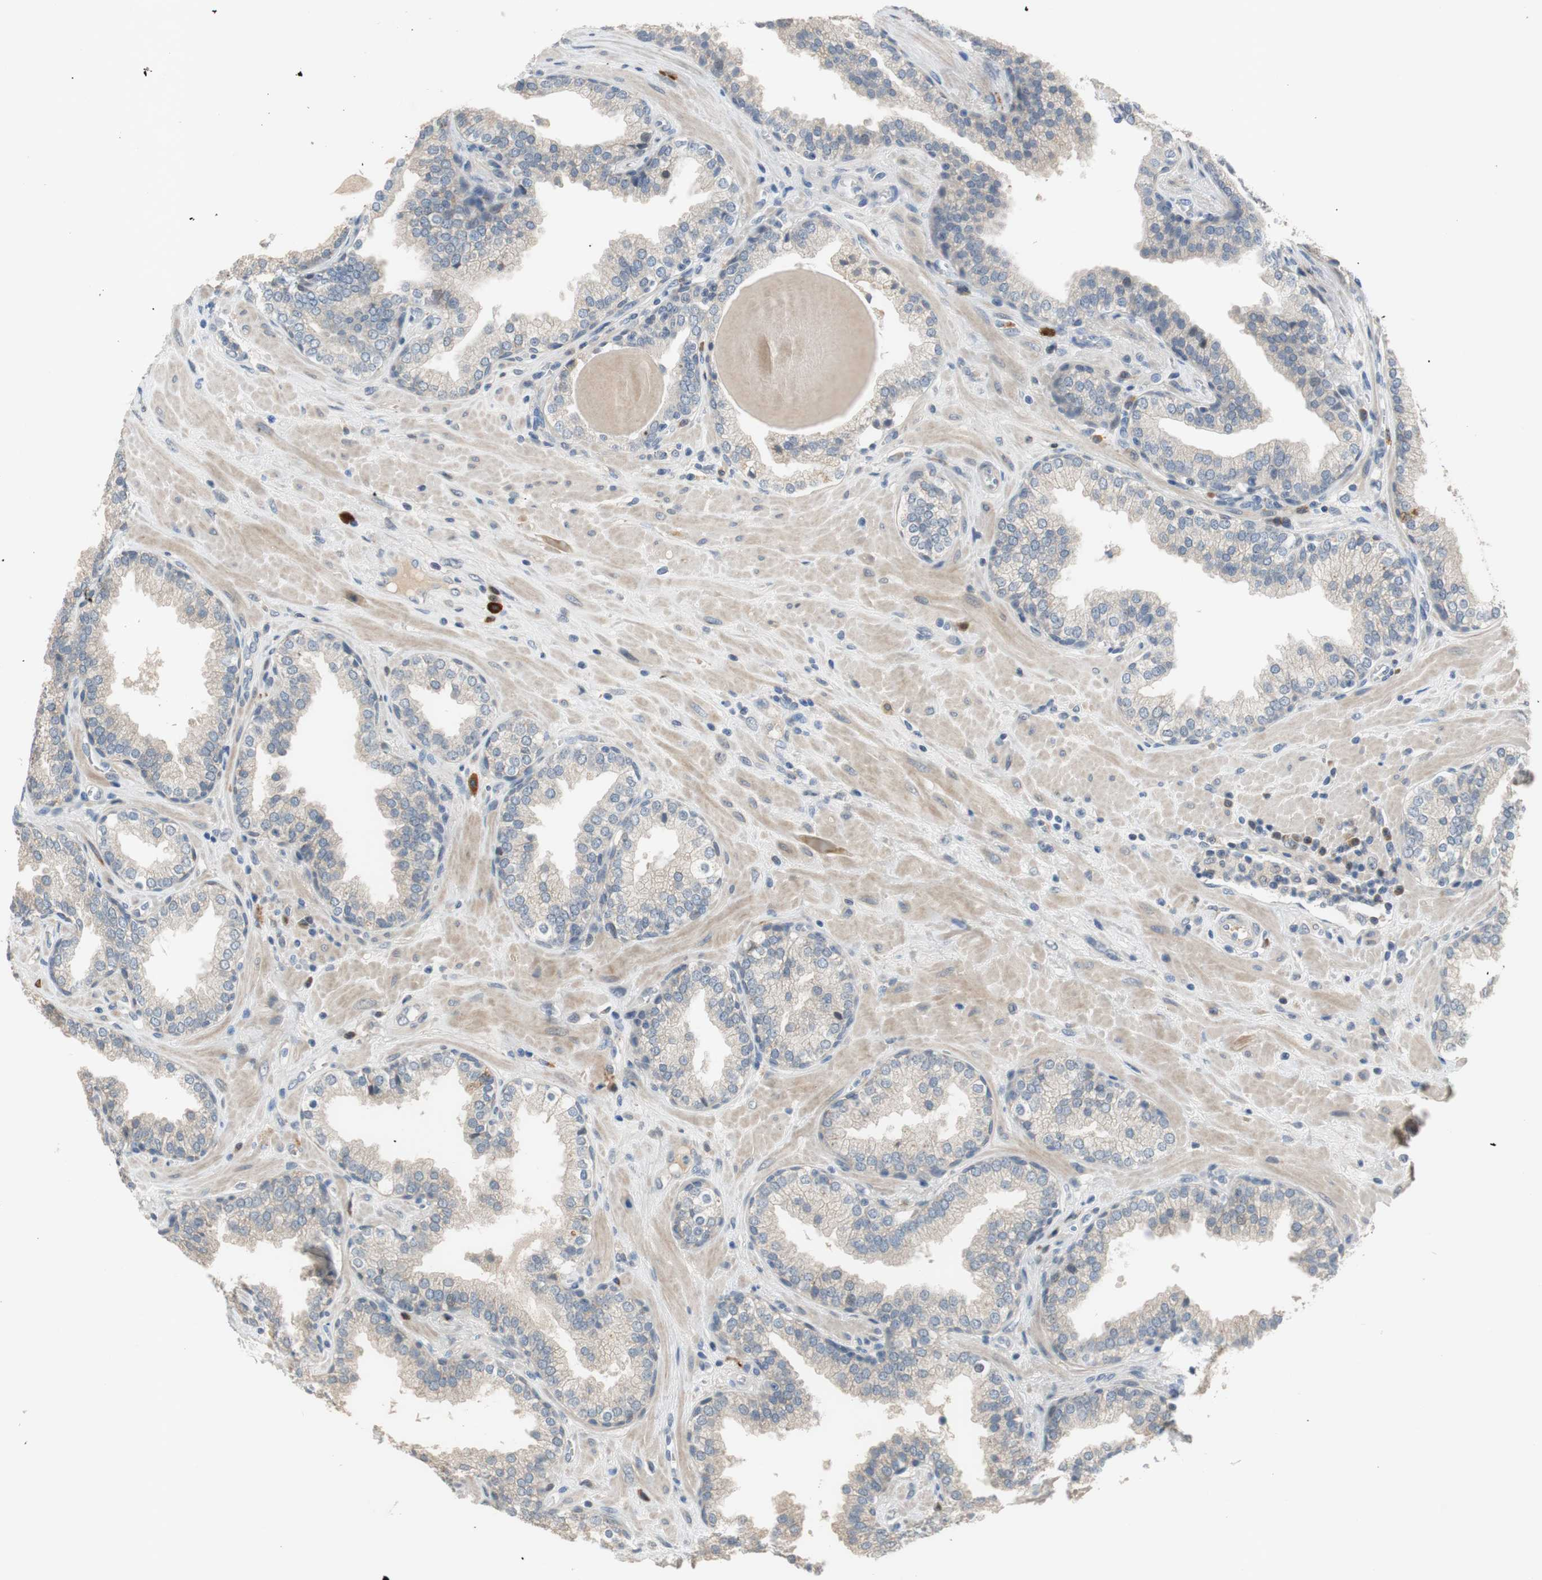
{"staining": {"intensity": "weak", "quantity": "25%-75%", "location": "cytoplasmic/membranous"}, "tissue": "prostate", "cell_type": "Glandular cells", "image_type": "normal", "snomed": [{"axis": "morphology", "description": "Normal tissue, NOS"}, {"axis": "topography", "description": "Prostate"}], "caption": "Approximately 25%-75% of glandular cells in unremarkable human prostate exhibit weak cytoplasmic/membranous protein staining as visualized by brown immunohistochemical staining.", "gene": "COL12A1", "patient": {"sex": "male", "age": 51}}